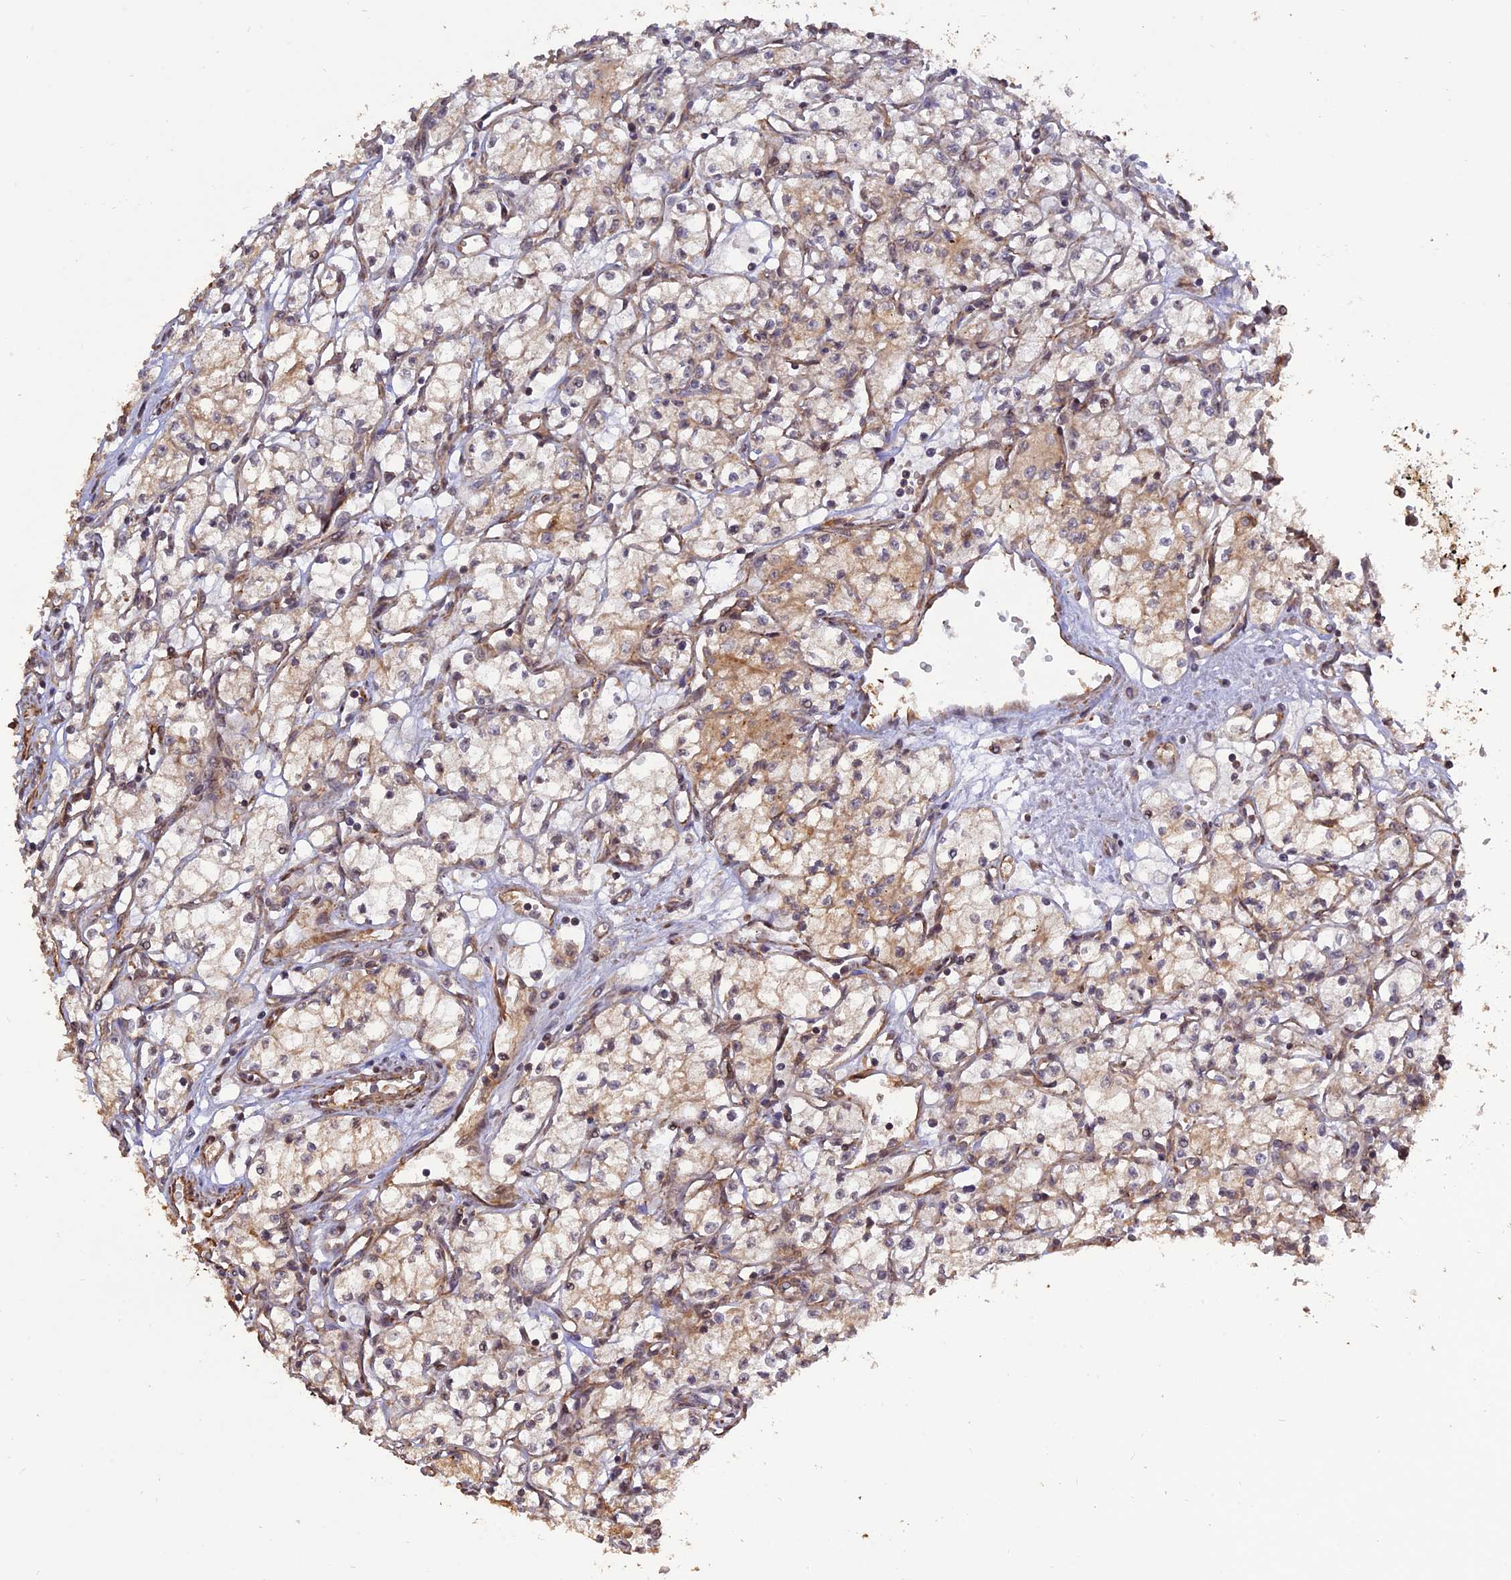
{"staining": {"intensity": "moderate", "quantity": "25%-75%", "location": "cytoplasmic/membranous"}, "tissue": "renal cancer", "cell_type": "Tumor cells", "image_type": "cancer", "snomed": [{"axis": "morphology", "description": "Adenocarcinoma, NOS"}, {"axis": "topography", "description": "Kidney"}], "caption": "This histopathology image shows immunohistochemistry (IHC) staining of human renal adenocarcinoma, with medium moderate cytoplasmic/membranous positivity in about 25%-75% of tumor cells.", "gene": "CREBL2", "patient": {"sex": "male", "age": 59}}